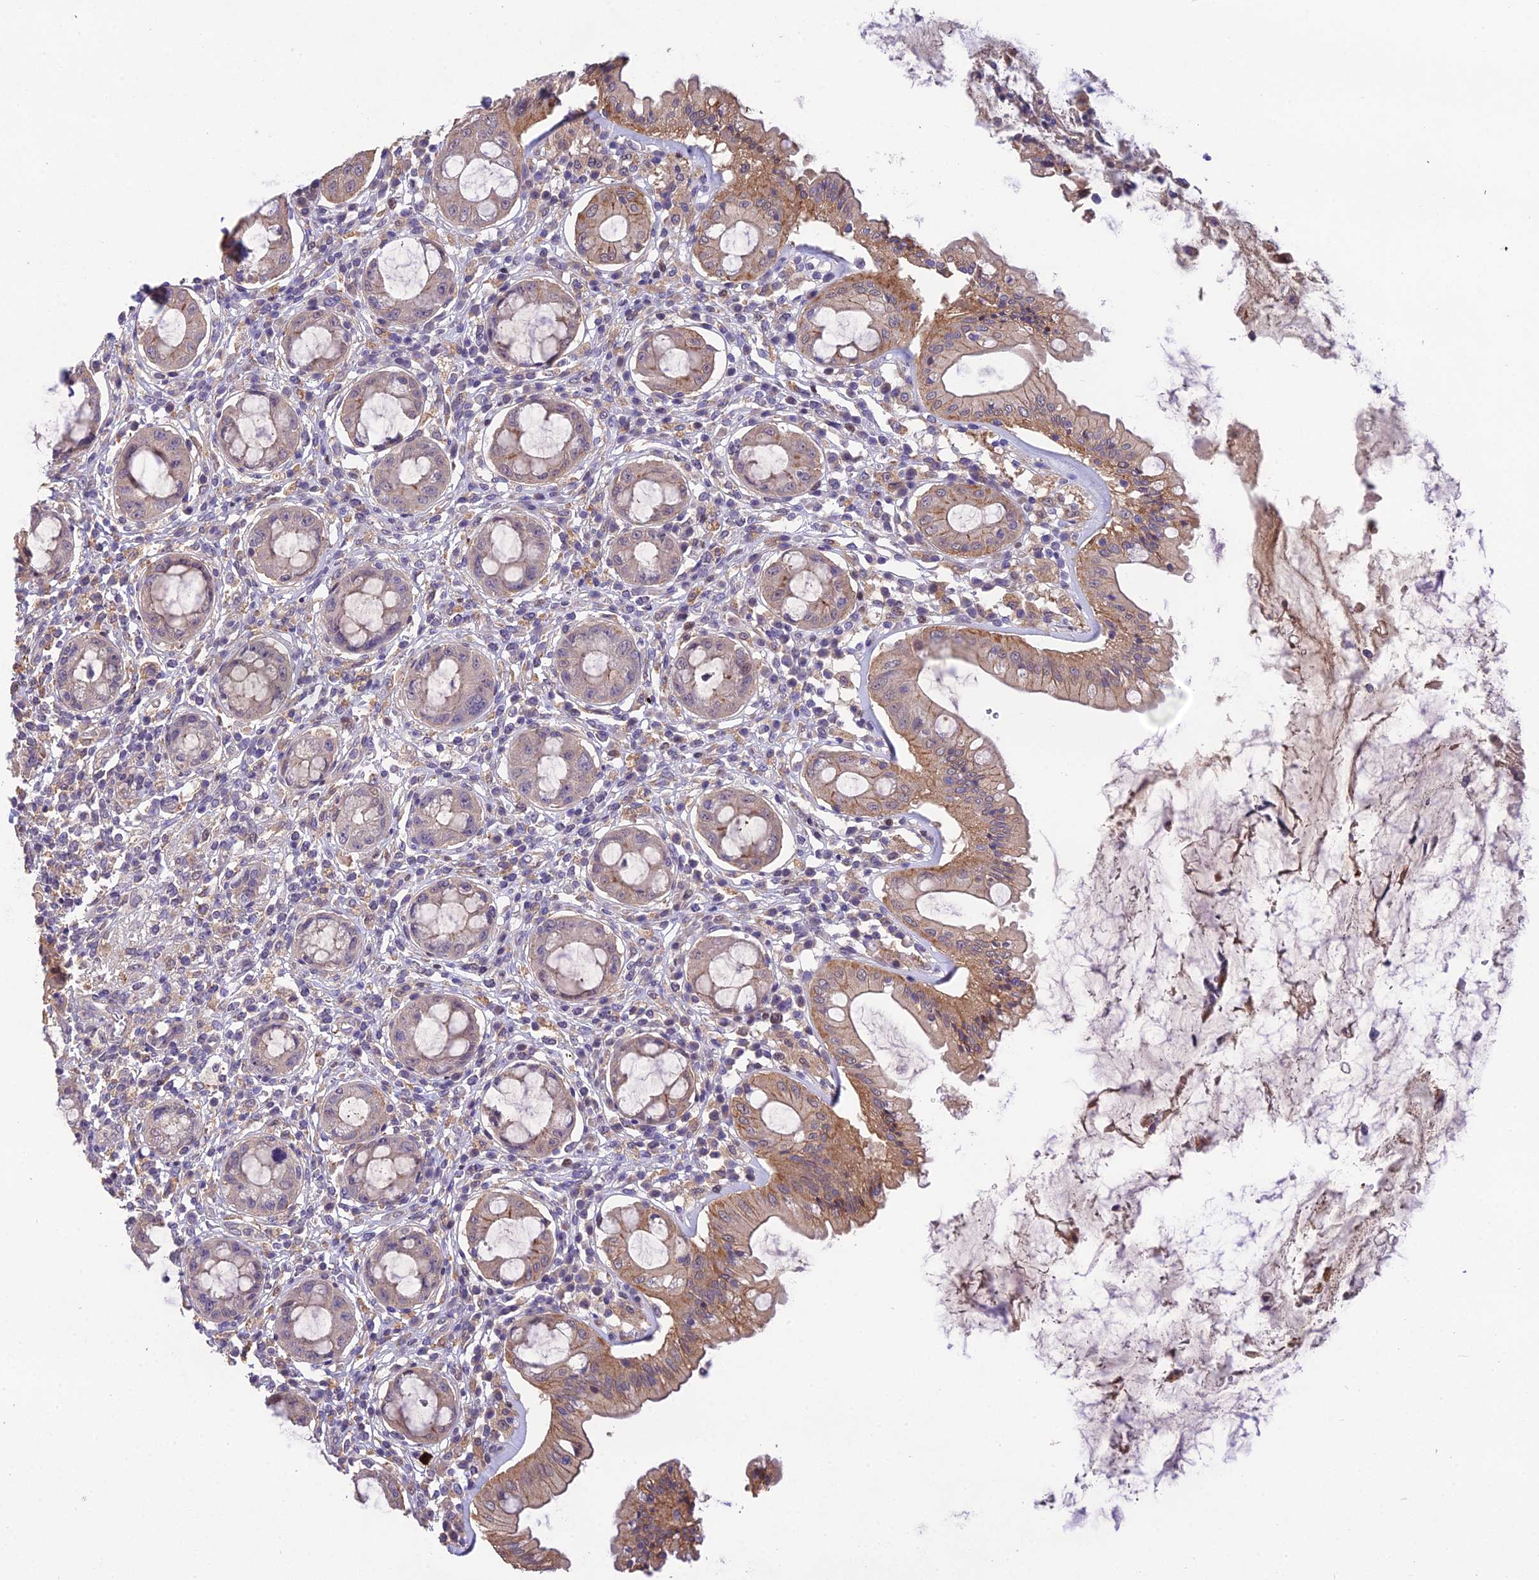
{"staining": {"intensity": "moderate", "quantity": "25%-75%", "location": "cytoplasmic/membranous"}, "tissue": "rectum", "cell_type": "Glandular cells", "image_type": "normal", "snomed": [{"axis": "morphology", "description": "Normal tissue, NOS"}, {"axis": "topography", "description": "Rectum"}], "caption": "This photomicrograph demonstrates immunohistochemistry staining of unremarkable human rectum, with medium moderate cytoplasmic/membranous staining in approximately 25%-75% of glandular cells.", "gene": "PUS10", "patient": {"sex": "female", "age": 57}}